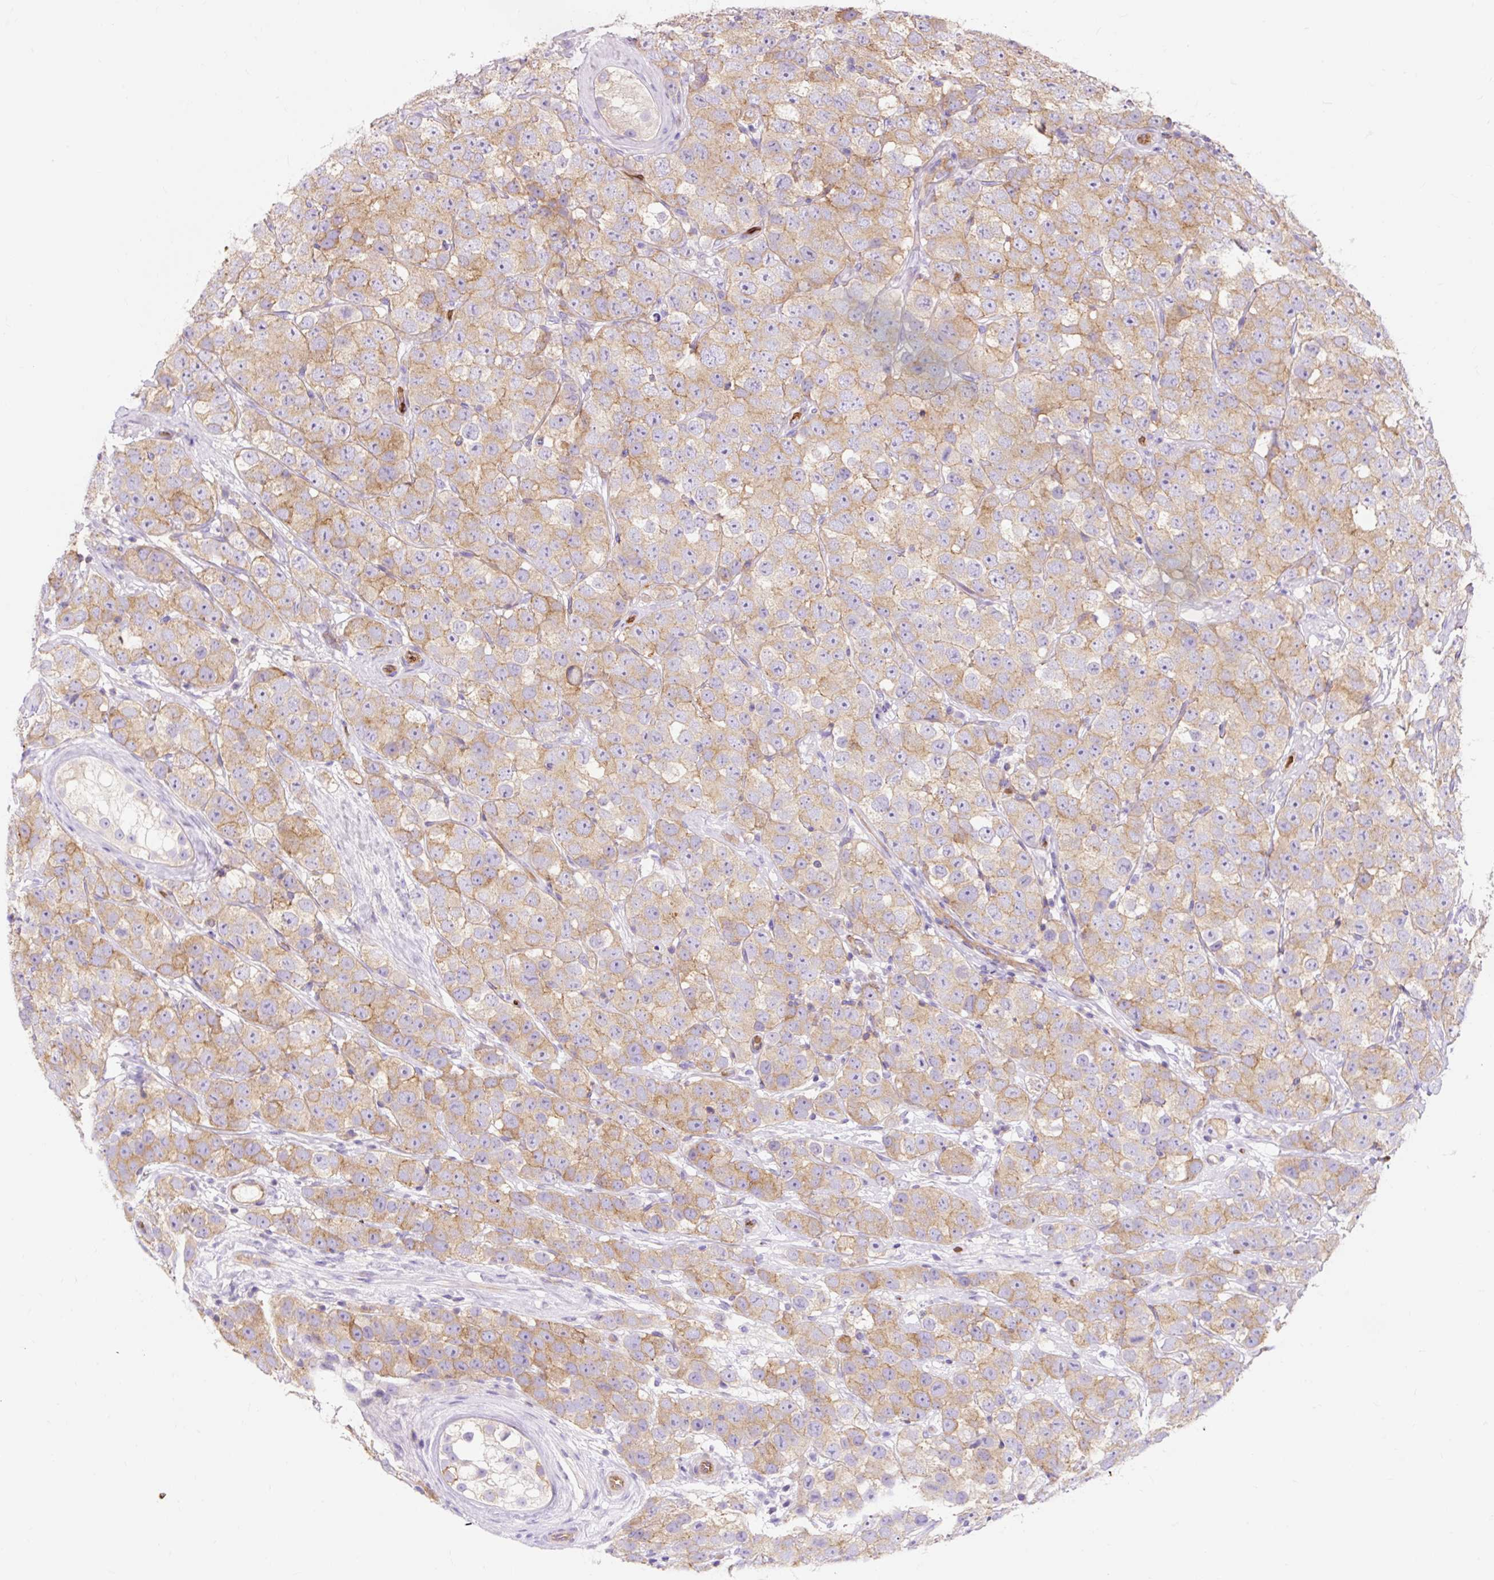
{"staining": {"intensity": "weak", "quantity": ">75%", "location": "cytoplasmic/membranous"}, "tissue": "testis cancer", "cell_type": "Tumor cells", "image_type": "cancer", "snomed": [{"axis": "morphology", "description": "Seminoma, NOS"}, {"axis": "topography", "description": "Testis"}], "caption": "IHC micrograph of neoplastic tissue: testis cancer (seminoma) stained using immunohistochemistry demonstrates low levels of weak protein expression localized specifically in the cytoplasmic/membranous of tumor cells, appearing as a cytoplasmic/membranous brown color.", "gene": "HIP1R", "patient": {"sex": "male", "age": 28}}